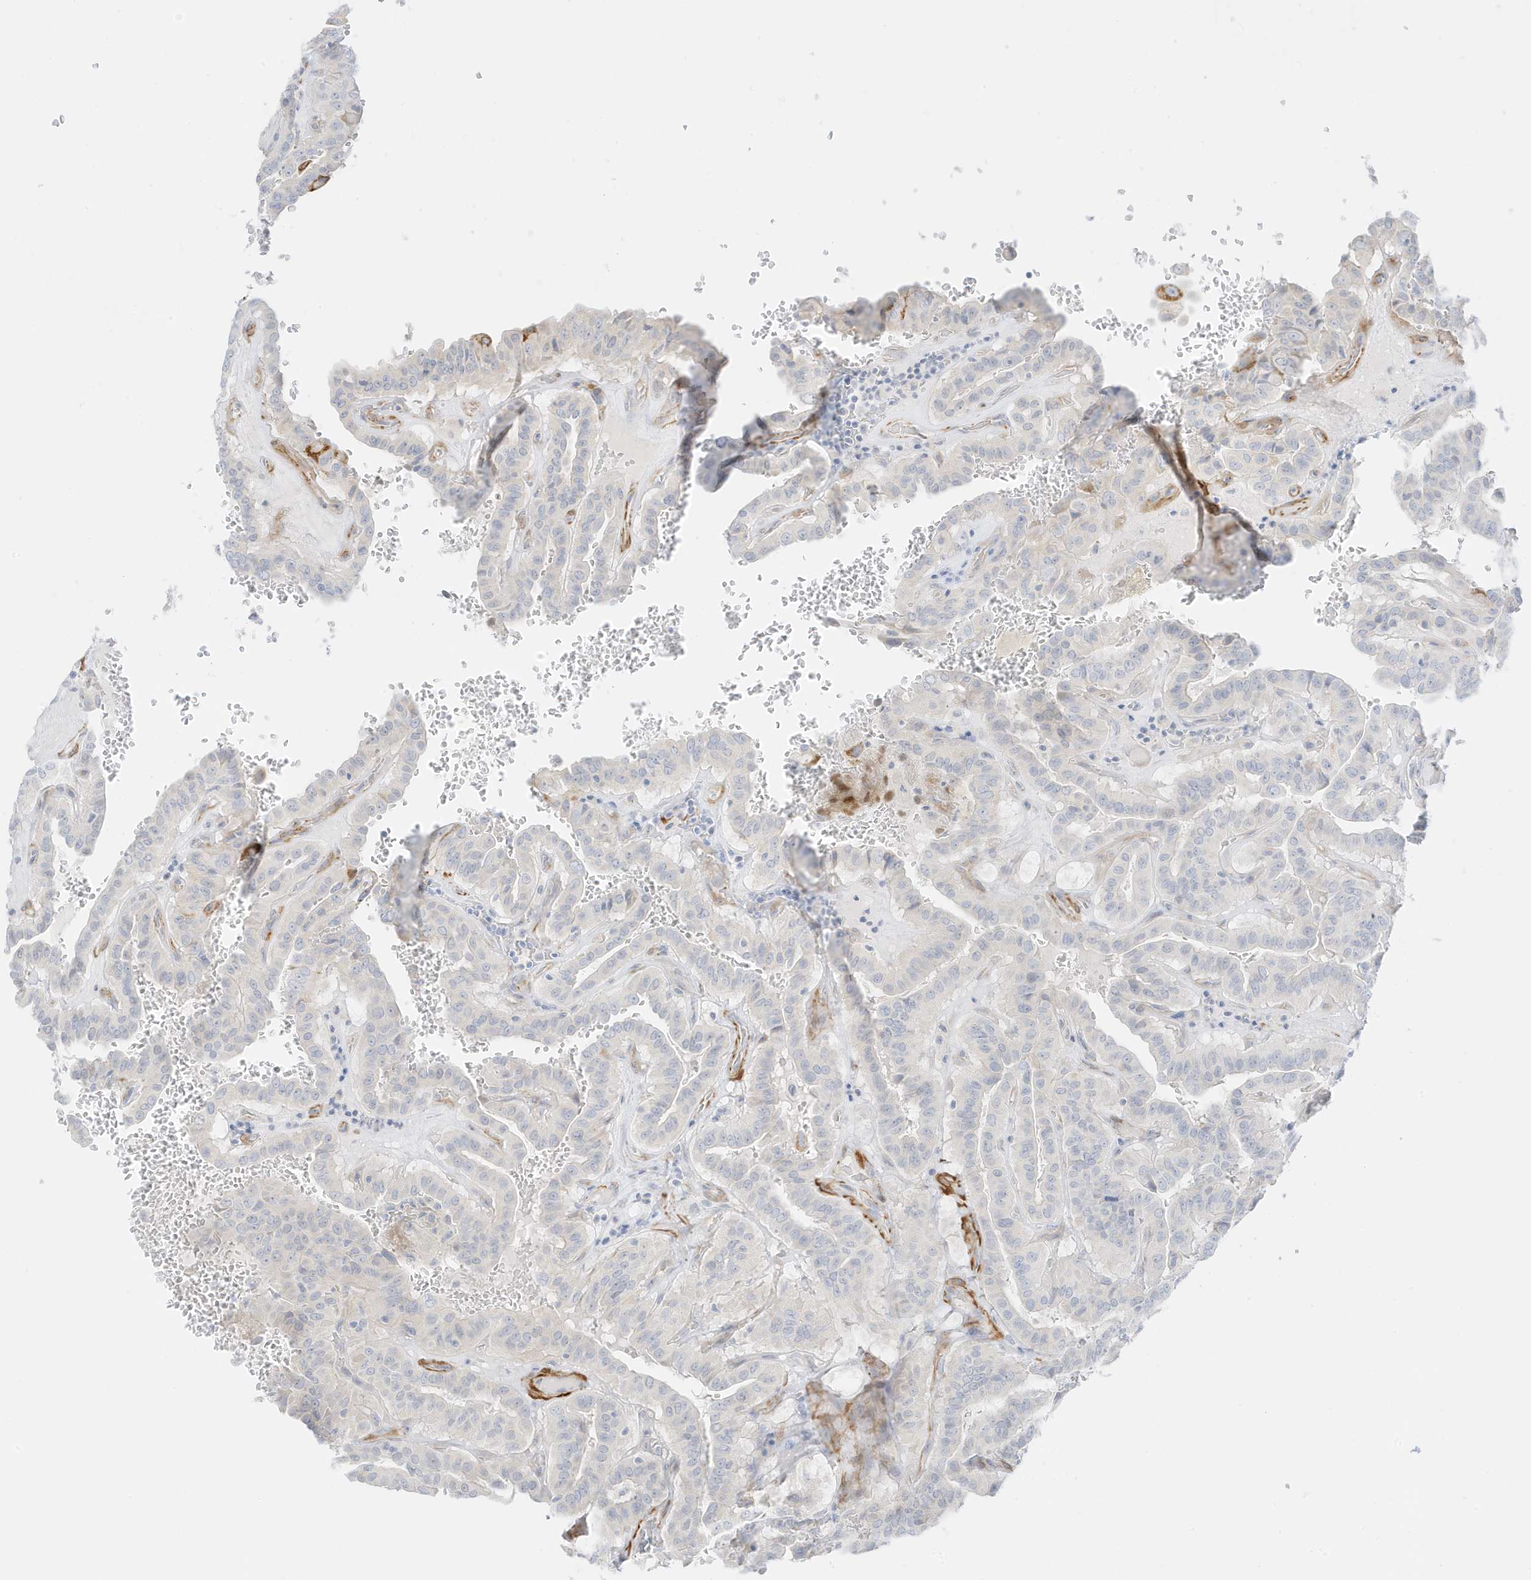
{"staining": {"intensity": "negative", "quantity": "none", "location": "none"}, "tissue": "thyroid cancer", "cell_type": "Tumor cells", "image_type": "cancer", "snomed": [{"axis": "morphology", "description": "Papillary adenocarcinoma, NOS"}, {"axis": "topography", "description": "Thyroid gland"}], "caption": "Immunohistochemical staining of thyroid papillary adenocarcinoma shows no significant expression in tumor cells. (DAB (3,3'-diaminobenzidine) immunohistochemistry (IHC), high magnification).", "gene": "SLC22A13", "patient": {"sex": "male", "age": 77}}